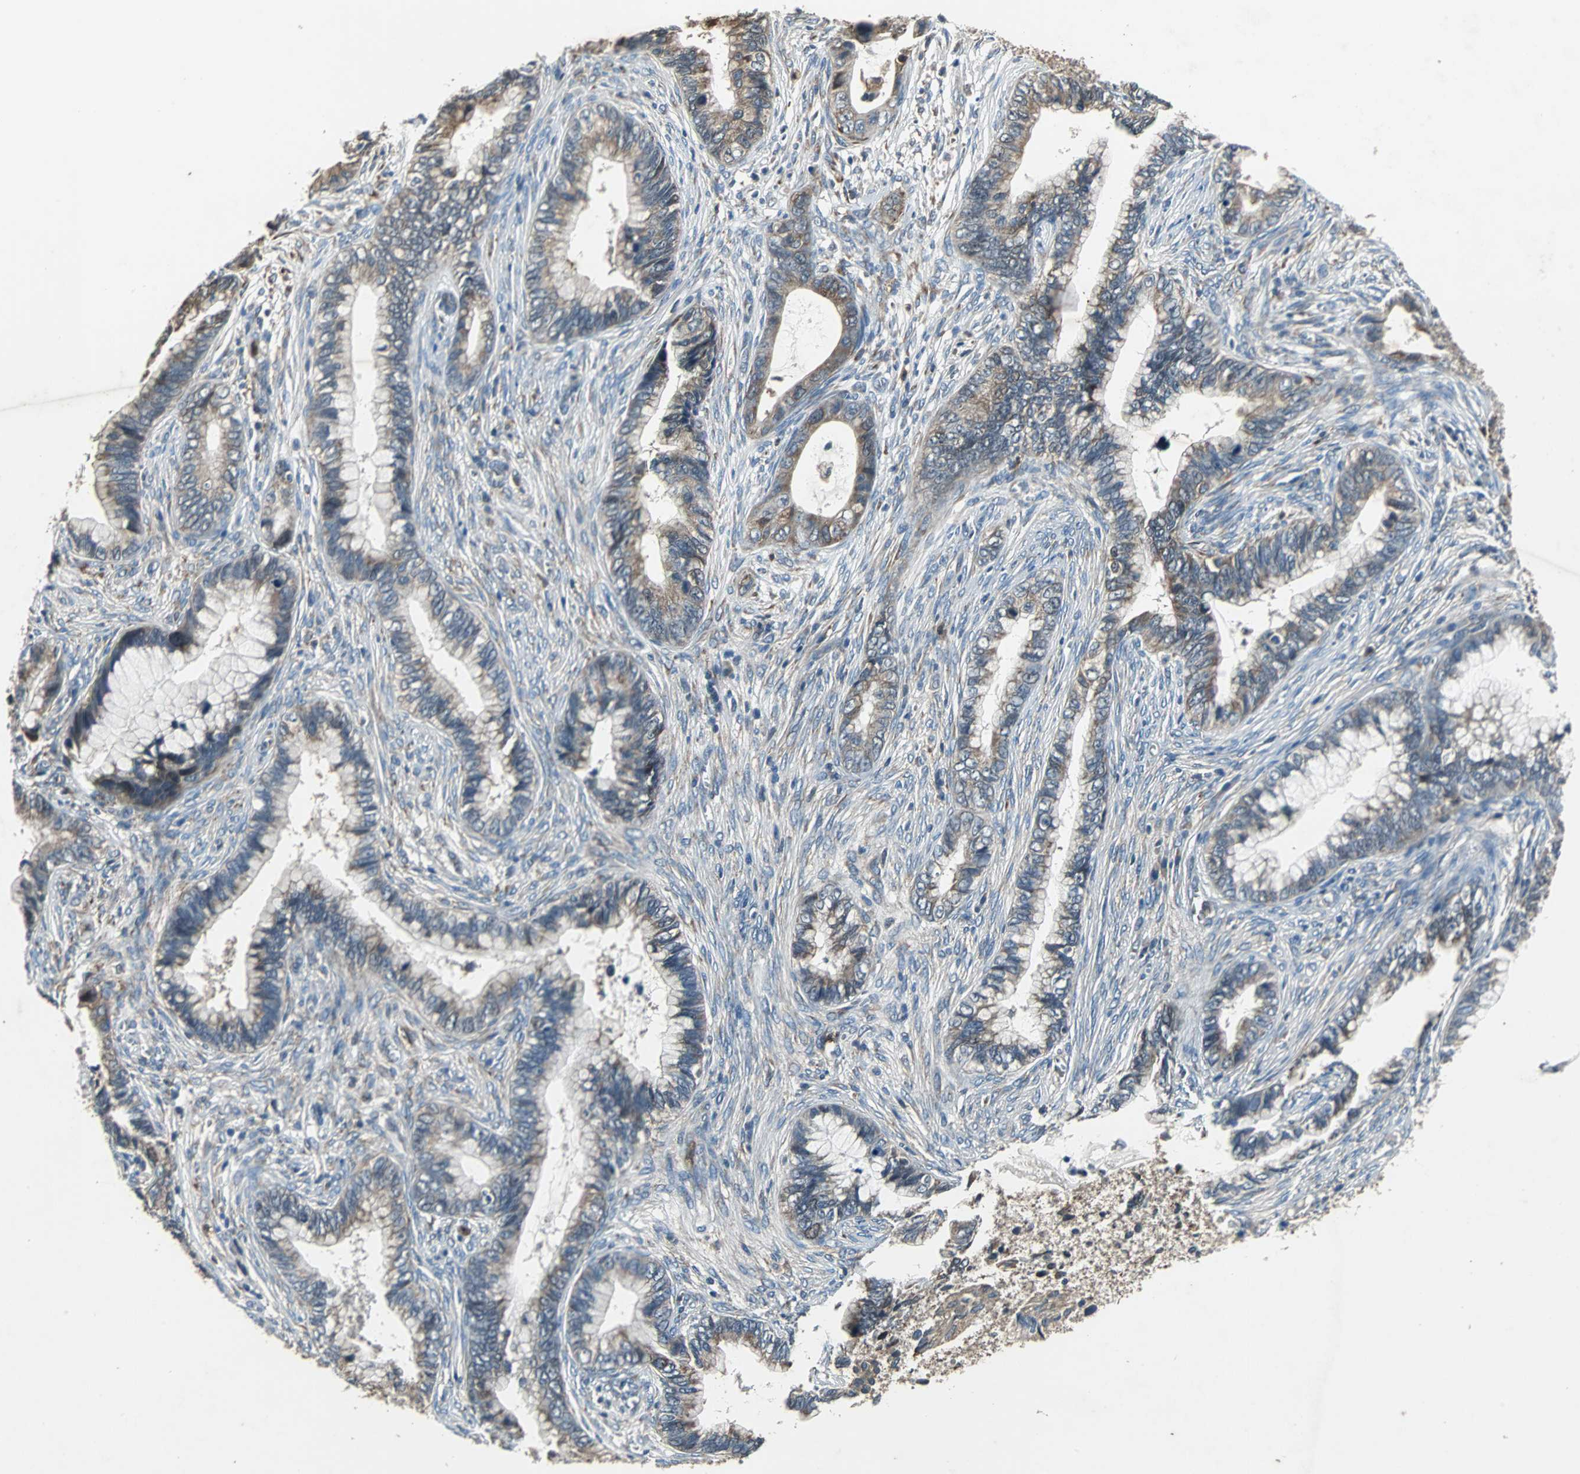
{"staining": {"intensity": "weak", "quantity": "<25%", "location": "cytoplasmic/membranous"}, "tissue": "cervical cancer", "cell_type": "Tumor cells", "image_type": "cancer", "snomed": [{"axis": "morphology", "description": "Adenocarcinoma, NOS"}, {"axis": "topography", "description": "Cervix"}], "caption": "The immunohistochemistry (IHC) photomicrograph has no significant expression in tumor cells of cervical adenocarcinoma tissue.", "gene": "SOS1", "patient": {"sex": "female", "age": 44}}